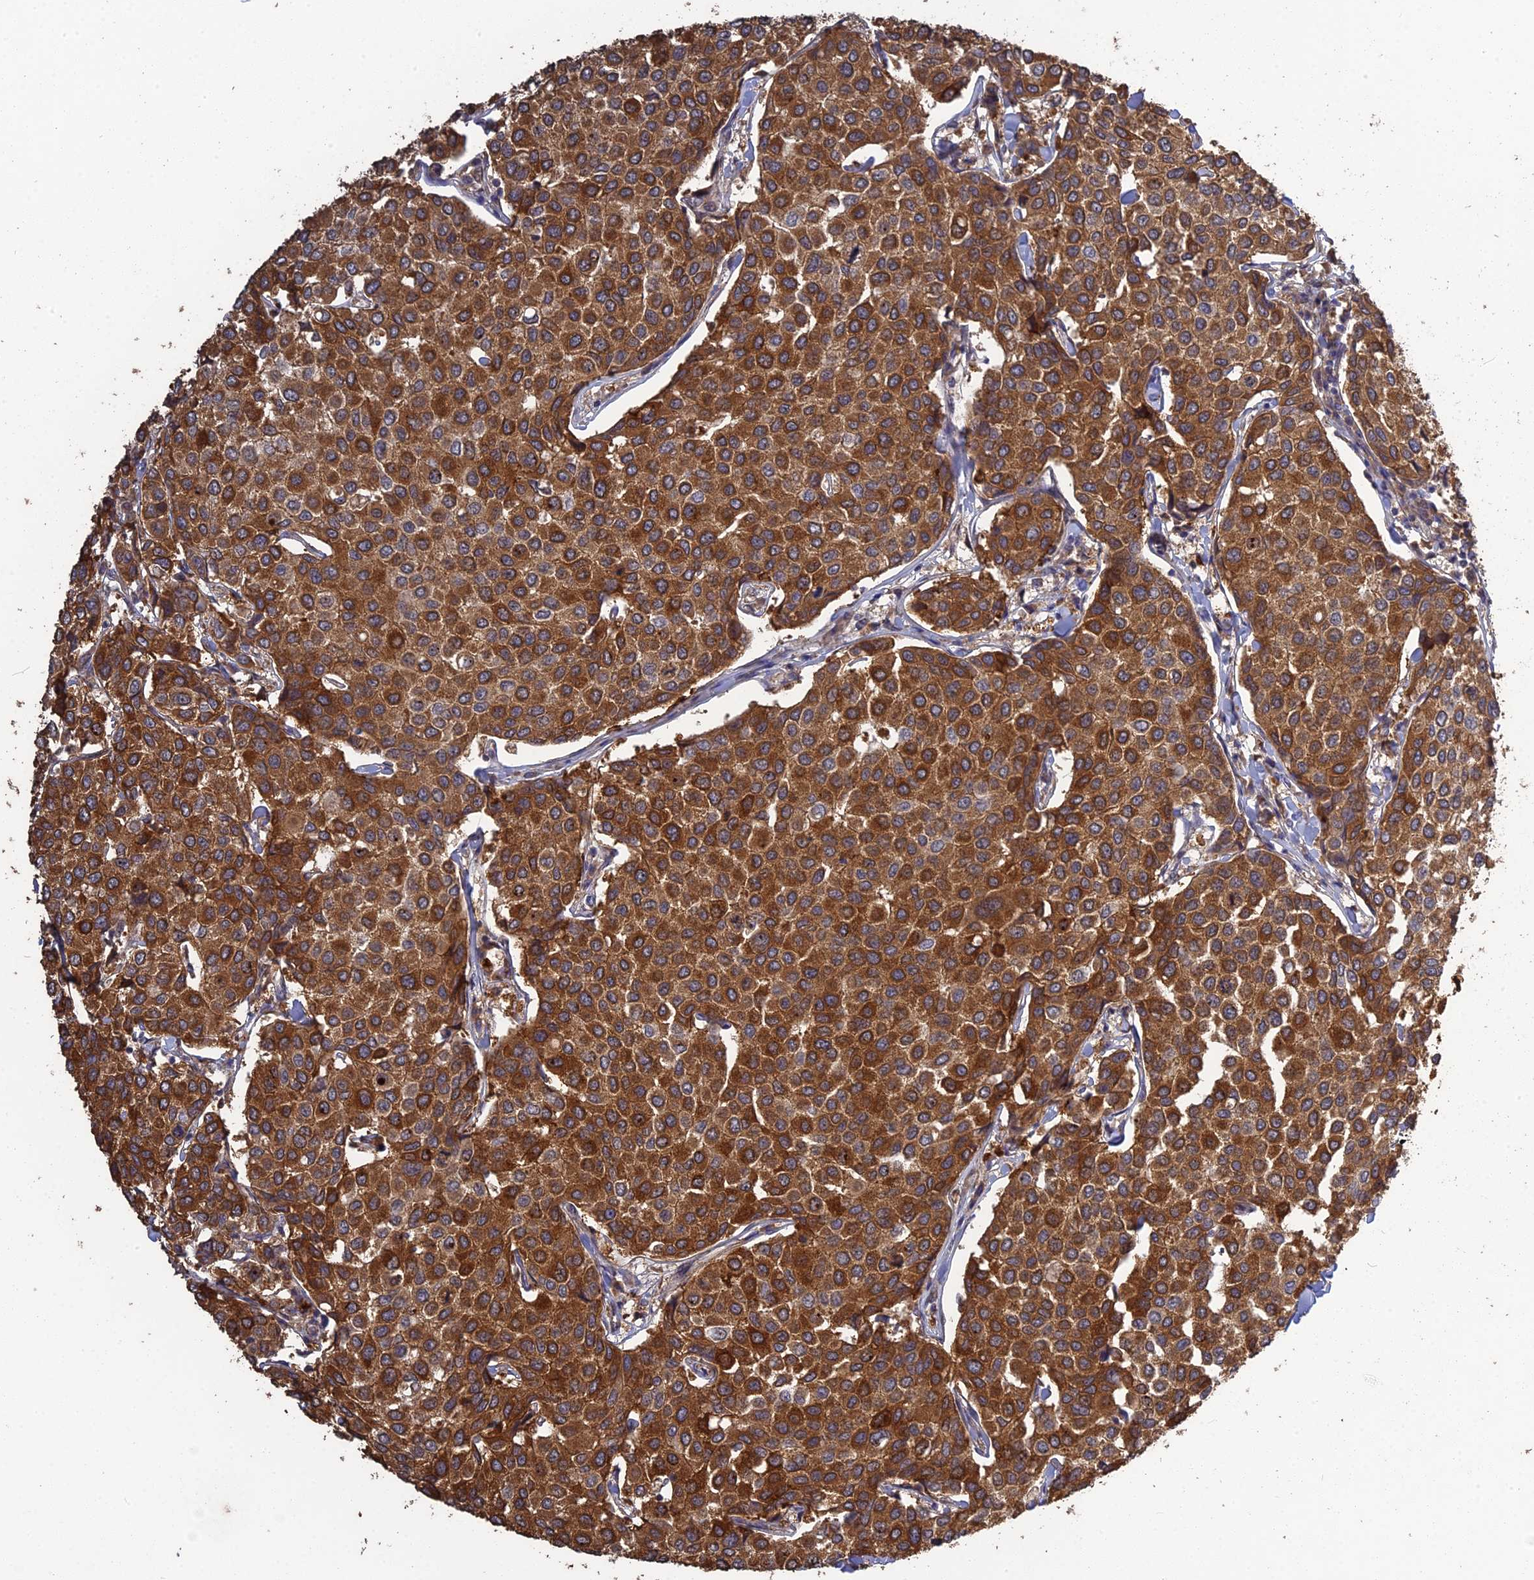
{"staining": {"intensity": "strong", "quantity": ">75%", "location": "cytoplasmic/membranous"}, "tissue": "breast cancer", "cell_type": "Tumor cells", "image_type": "cancer", "snomed": [{"axis": "morphology", "description": "Duct carcinoma"}, {"axis": "topography", "description": "Breast"}], "caption": "Immunohistochemistry (IHC) micrograph of neoplastic tissue: breast intraductal carcinoma stained using immunohistochemistry exhibits high levels of strong protein expression localized specifically in the cytoplasmic/membranous of tumor cells, appearing as a cytoplasmic/membranous brown color.", "gene": "ARHGAP40", "patient": {"sex": "female", "age": 55}}